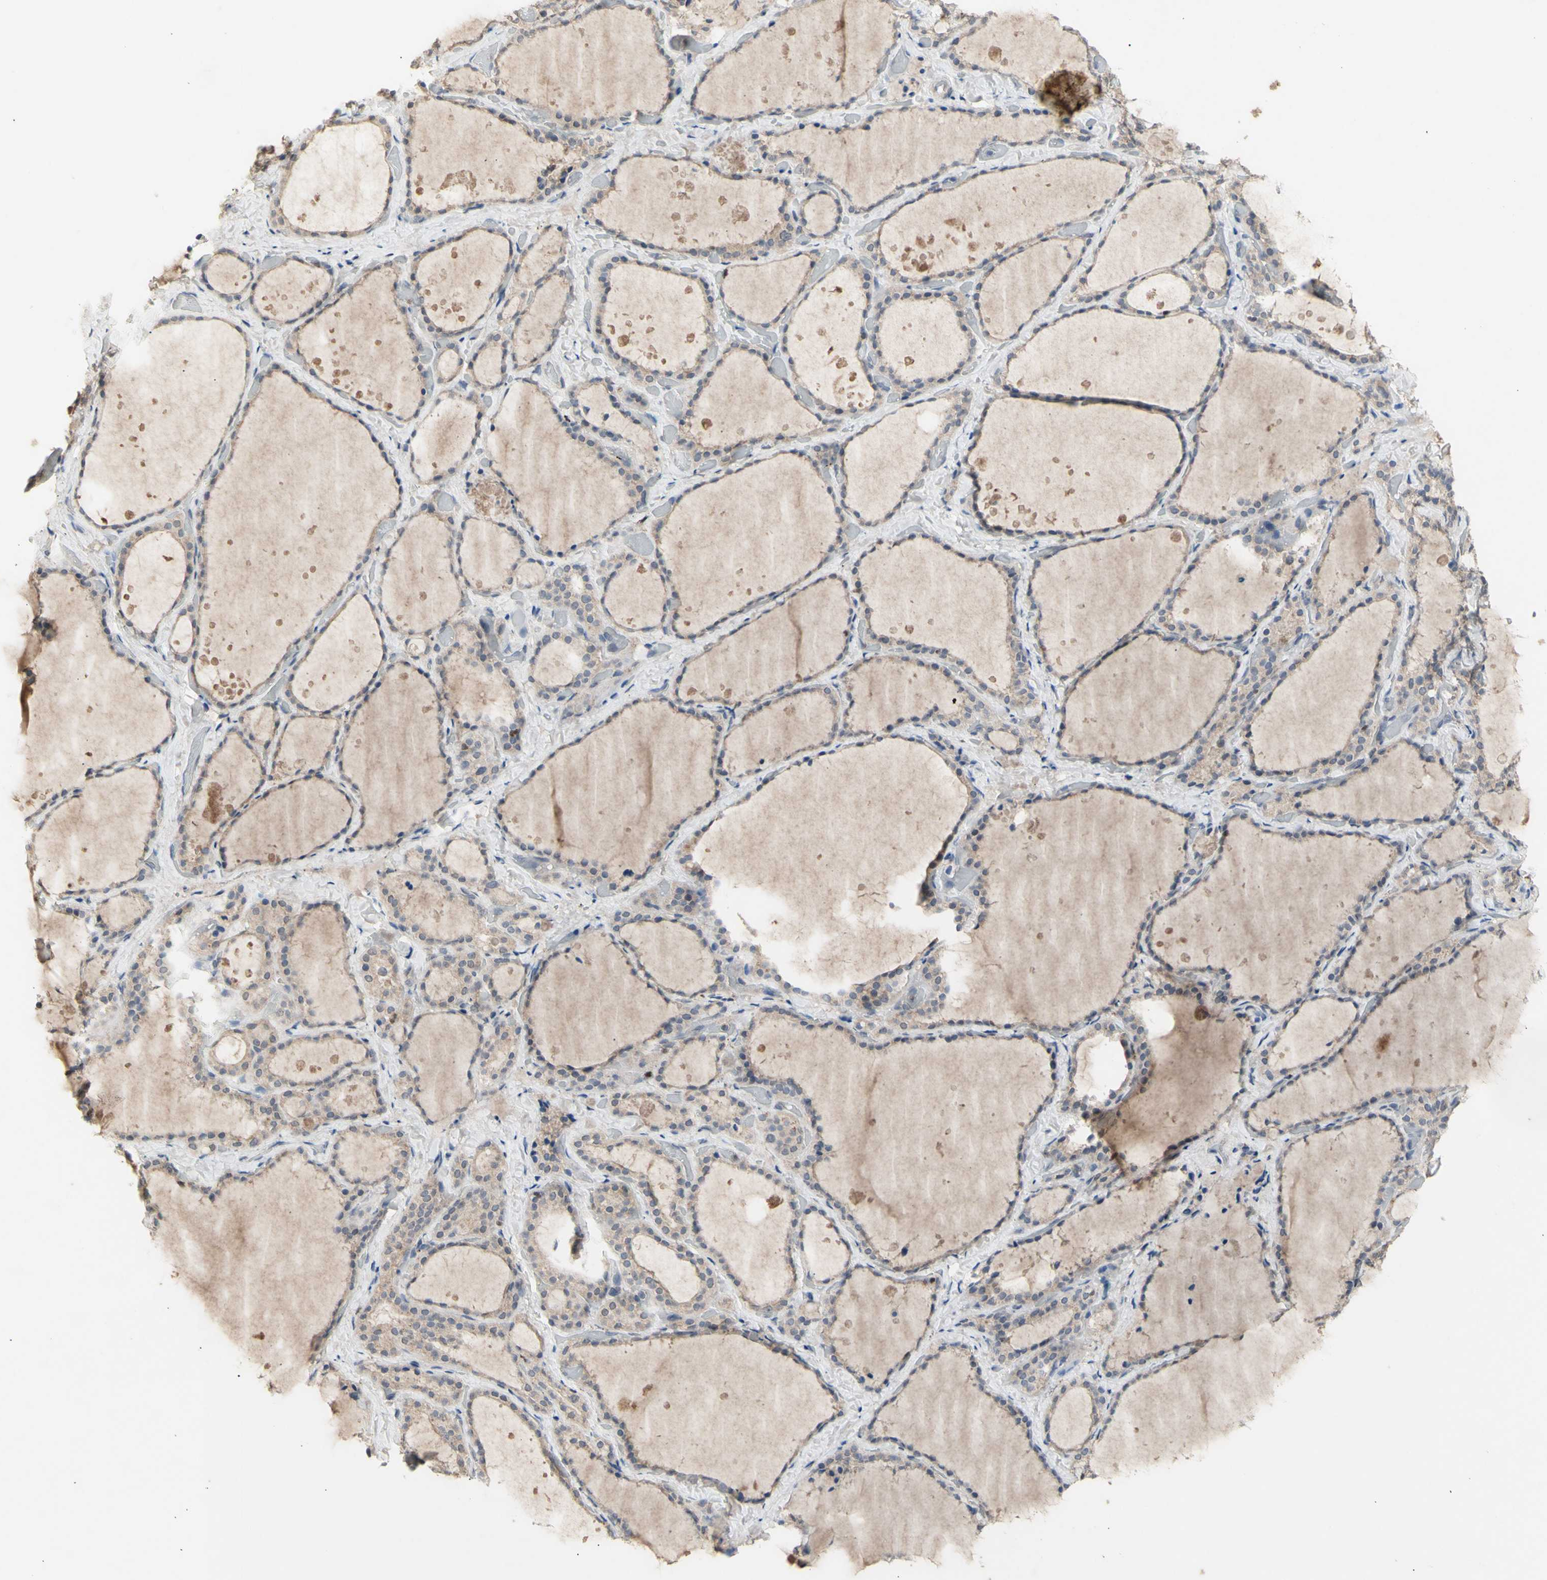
{"staining": {"intensity": "negative", "quantity": "none", "location": "none"}, "tissue": "thyroid gland", "cell_type": "Glandular cells", "image_type": "normal", "snomed": [{"axis": "morphology", "description": "Normal tissue, NOS"}, {"axis": "topography", "description": "Thyroid gland"}], "caption": "Immunohistochemical staining of unremarkable thyroid gland exhibits no significant staining in glandular cells. (DAB (3,3'-diaminobenzidine) immunohistochemistry (IHC) with hematoxylin counter stain).", "gene": "NLRP1", "patient": {"sex": "female", "age": 44}}